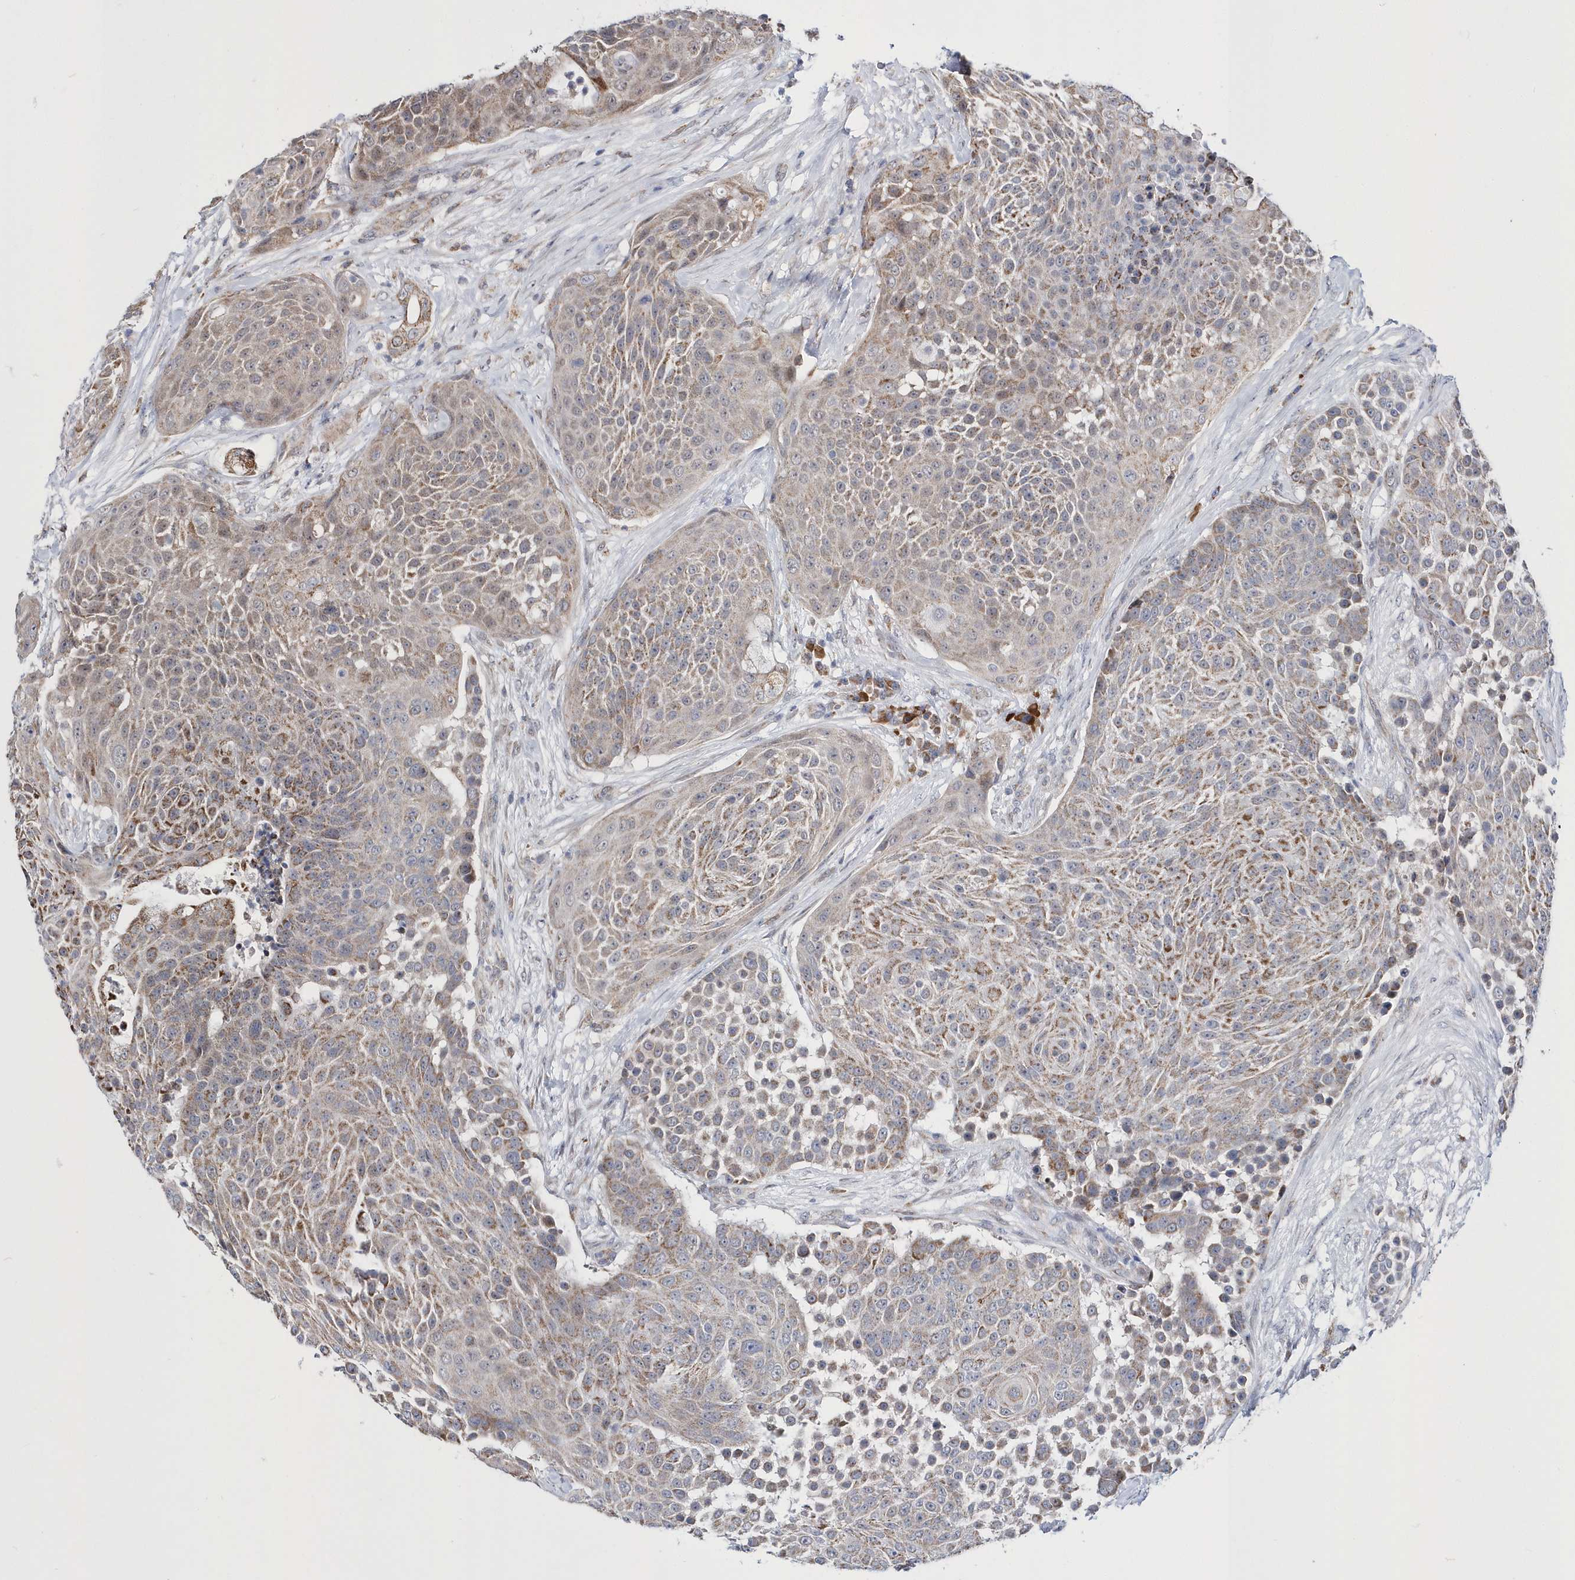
{"staining": {"intensity": "moderate", "quantity": ">75%", "location": "cytoplasmic/membranous"}, "tissue": "urothelial cancer", "cell_type": "Tumor cells", "image_type": "cancer", "snomed": [{"axis": "morphology", "description": "Urothelial carcinoma, High grade"}, {"axis": "topography", "description": "Urinary bladder"}], "caption": "DAB (3,3'-diaminobenzidine) immunohistochemical staining of human urothelial cancer reveals moderate cytoplasmic/membranous protein positivity in about >75% of tumor cells. (DAB IHC, brown staining for protein, blue staining for nuclei).", "gene": "SPATA5", "patient": {"sex": "female", "age": 63}}